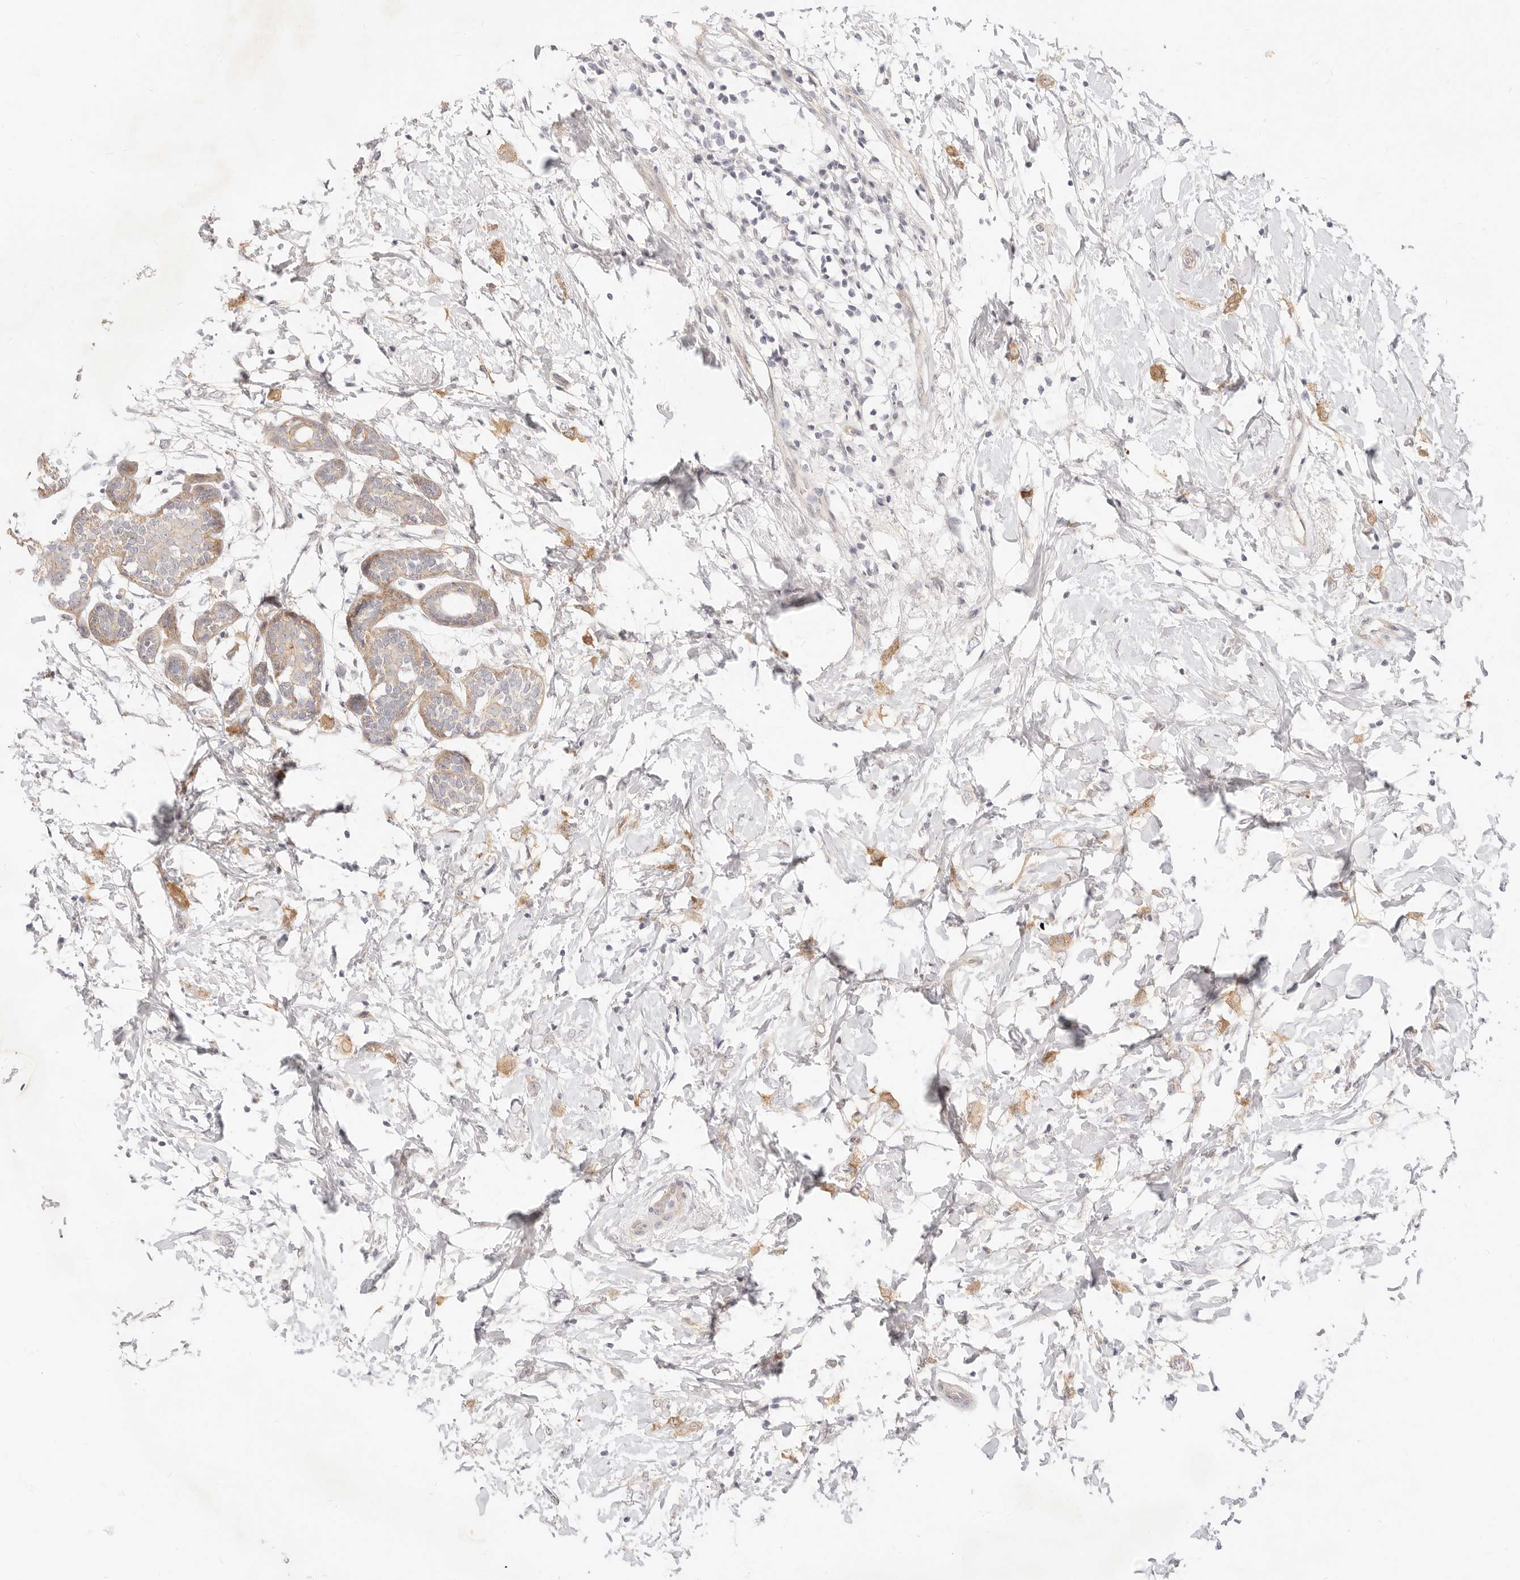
{"staining": {"intensity": "negative", "quantity": "none", "location": "none"}, "tissue": "breast cancer", "cell_type": "Tumor cells", "image_type": "cancer", "snomed": [{"axis": "morphology", "description": "Normal tissue, NOS"}, {"axis": "morphology", "description": "Lobular carcinoma"}, {"axis": "topography", "description": "Breast"}], "caption": "The immunohistochemistry (IHC) micrograph has no significant staining in tumor cells of breast cancer tissue.", "gene": "UBXN10", "patient": {"sex": "female", "age": 47}}